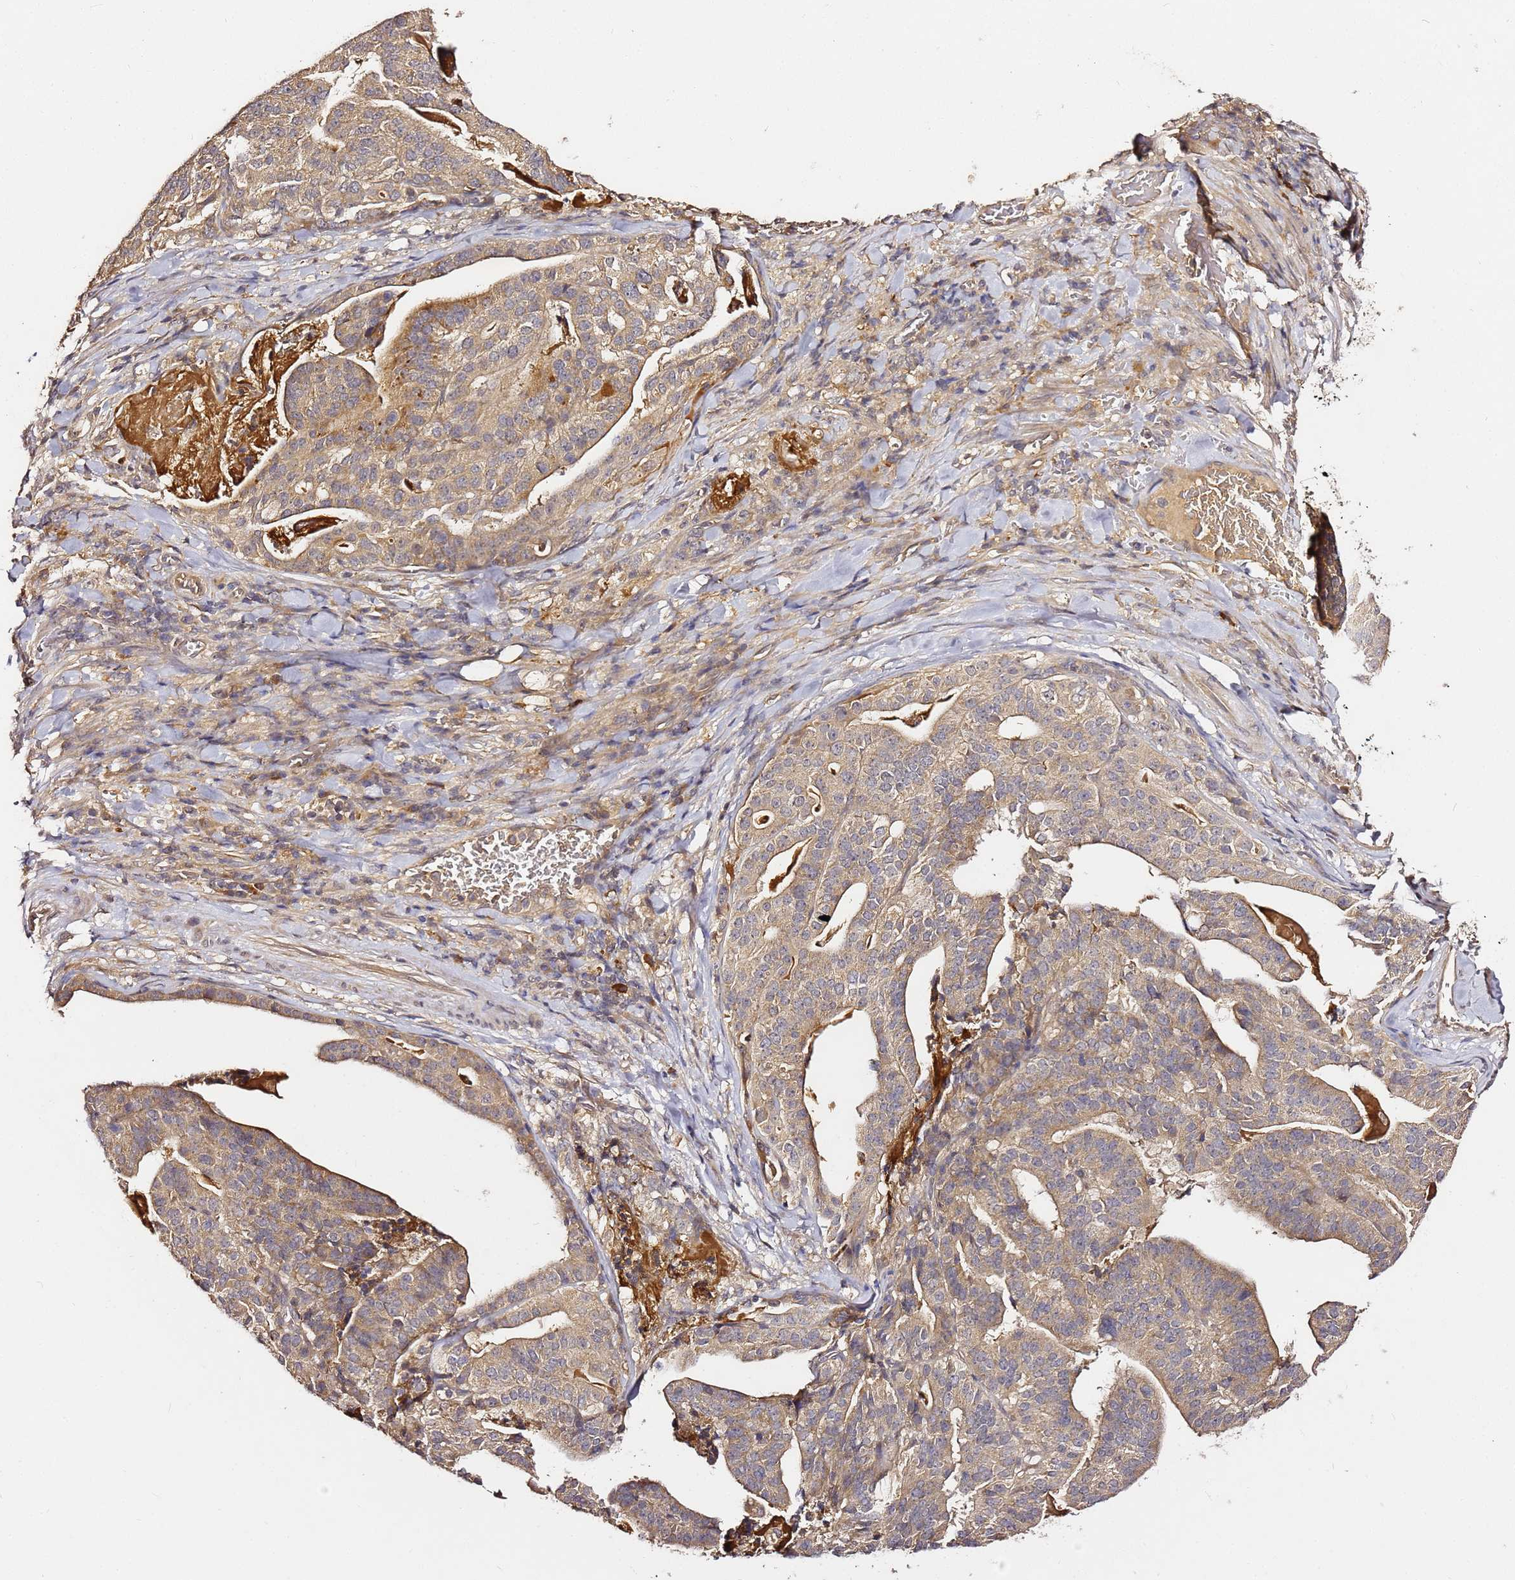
{"staining": {"intensity": "weak", "quantity": ">75%", "location": "cytoplasmic/membranous"}, "tissue": "stomach cancer", "cell_type": "Tumor cells", "image_type": "cancer", "snomed": [{"axis": "morphology", "description": "Adenocarcinoma, NOS"}, {"axis": "topography", "description": "Stomach"}], "caption": "High-magnification brightfield microscopy of stomach cancer (adenocarcinoma) stained with DAB (3,3'-diaminobenzidine) (brown) and counterstained with hematoxylin (blue). tumor cells exhibit weak cytoplasmic/membranous staining is appreciated in about>75% of cells.", "gene": "C6orf136", "patient": {"sex": "male", "age": 48}}